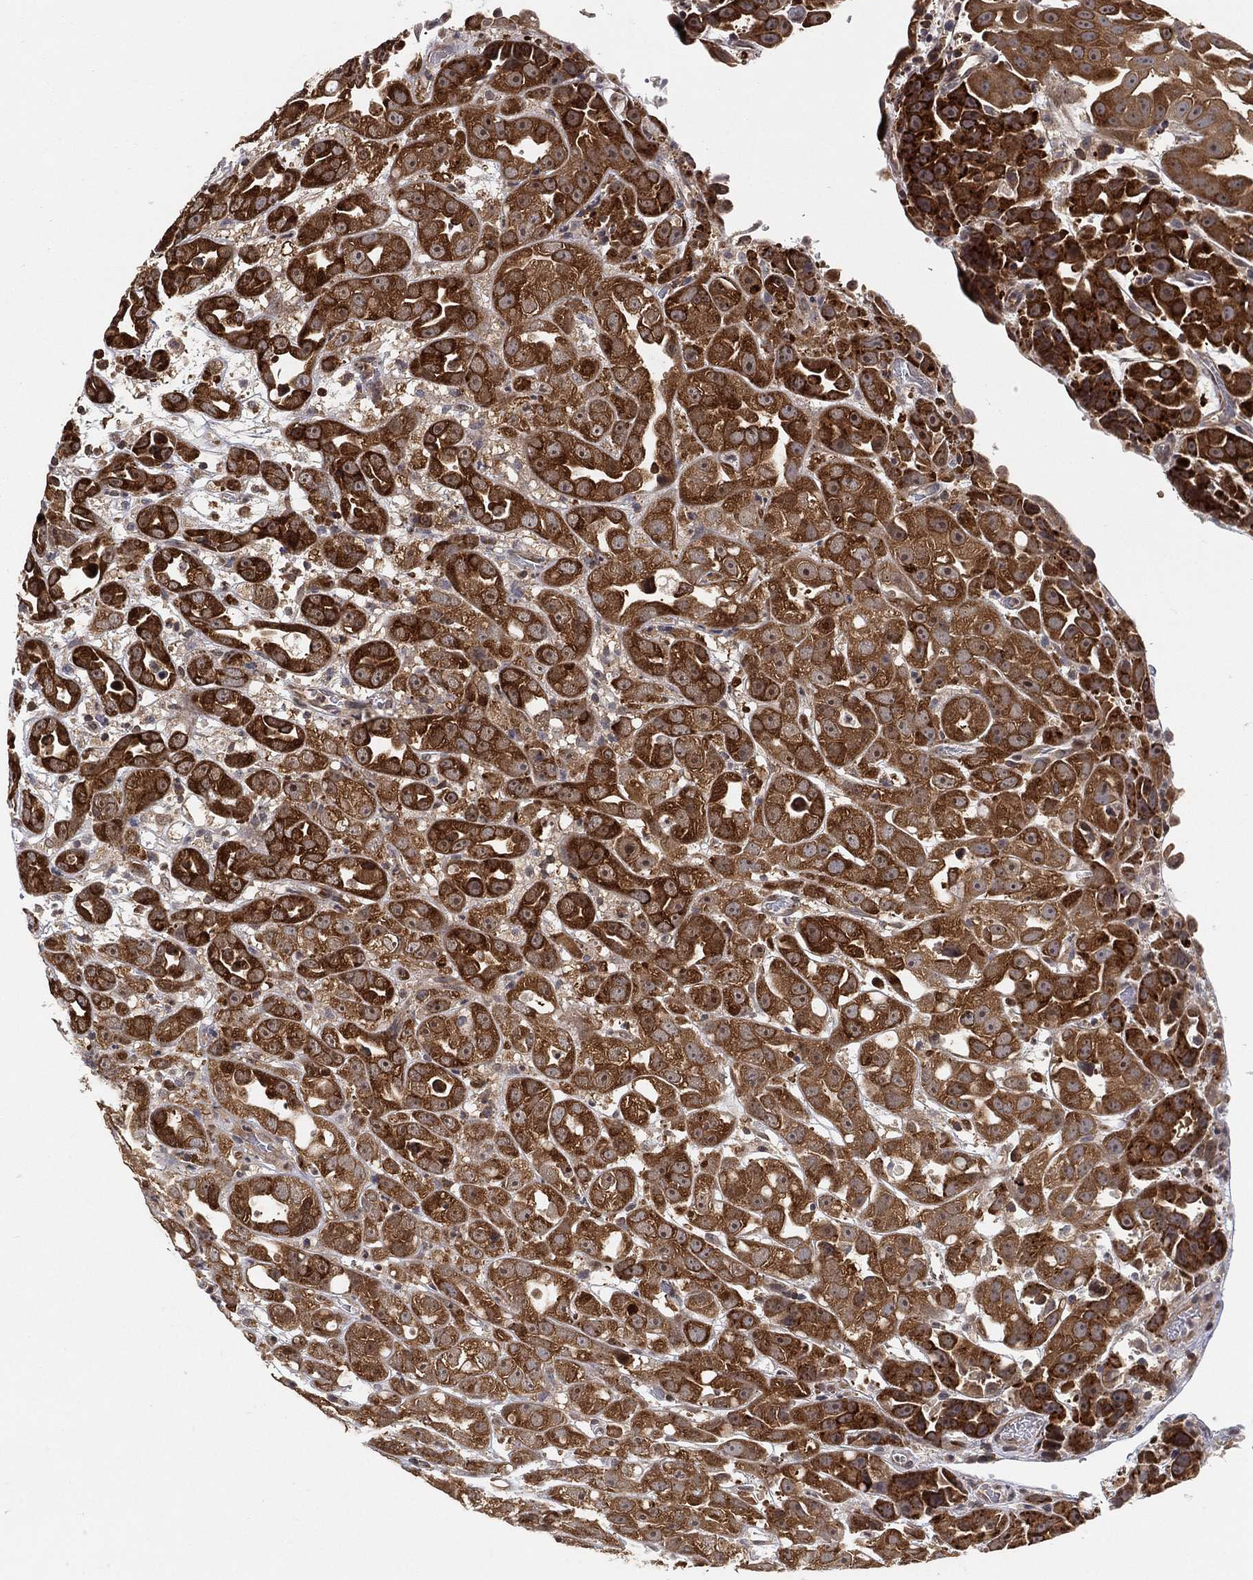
{"staining": {"intensity": "strong", "quantity": ">75%", "location": "cytoplasmic/membranous"}, "tissue": "urothelial cancer", "cell_type": "Tumor cells", "image_type": "cancer", "snomed": [{"axis": "morphology", "description": "Urothelial carcinoma, High grade"}, {"axis": "topography", "description": "Urinary bladder"}], "caption": "A histopathology image of human urothelial carcinoma (high-grade) stained for a protein displays strong cytoplasmic/membranous brown staining in tumor cells.", "gene": "TMTC4", "patient": {"sex": "female", "age": 41}}